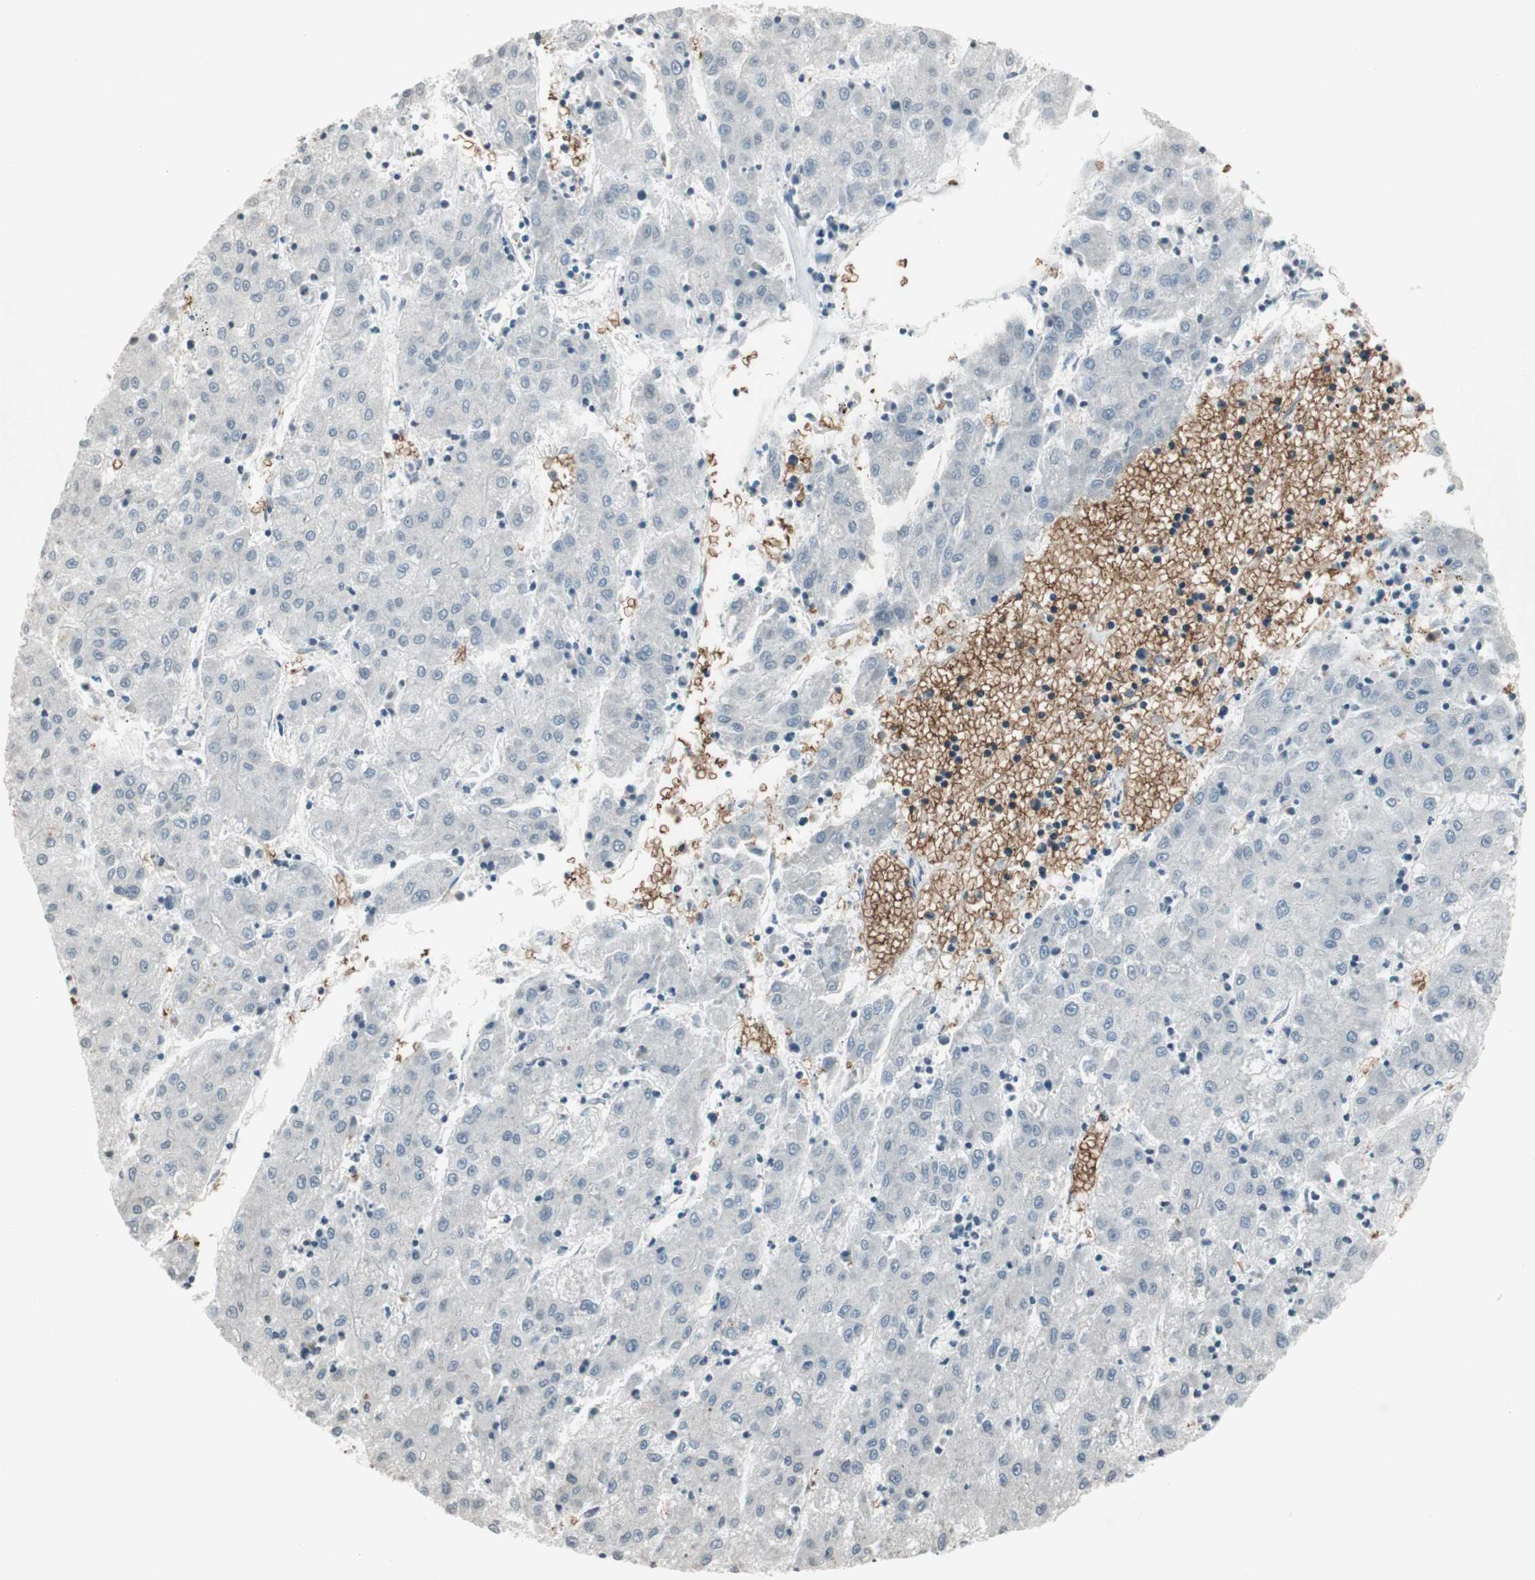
{"staining": {"intensity": "negative", "quantity": "none", "location": "none"}, "tissue": "liver cancer", "cell_type": "Tumor cells", "image_type": "cancer", "snomed": [{"axis": "morphology", "description": "Carcinoma, Hepatocellular, NOS"}, {"axis": "topography", "description": "Liver"}], "caption": "IHC image of human hepatocellular carcinoma (liver) stained for a protein (brown), which displays no positivity in tumor cells. The staining is performed using DAB brown chromogen with nuclei counter-stained in using hematoxylin.", "gene": "GYPC", "patient": {"sex": "male", "age": 72}}